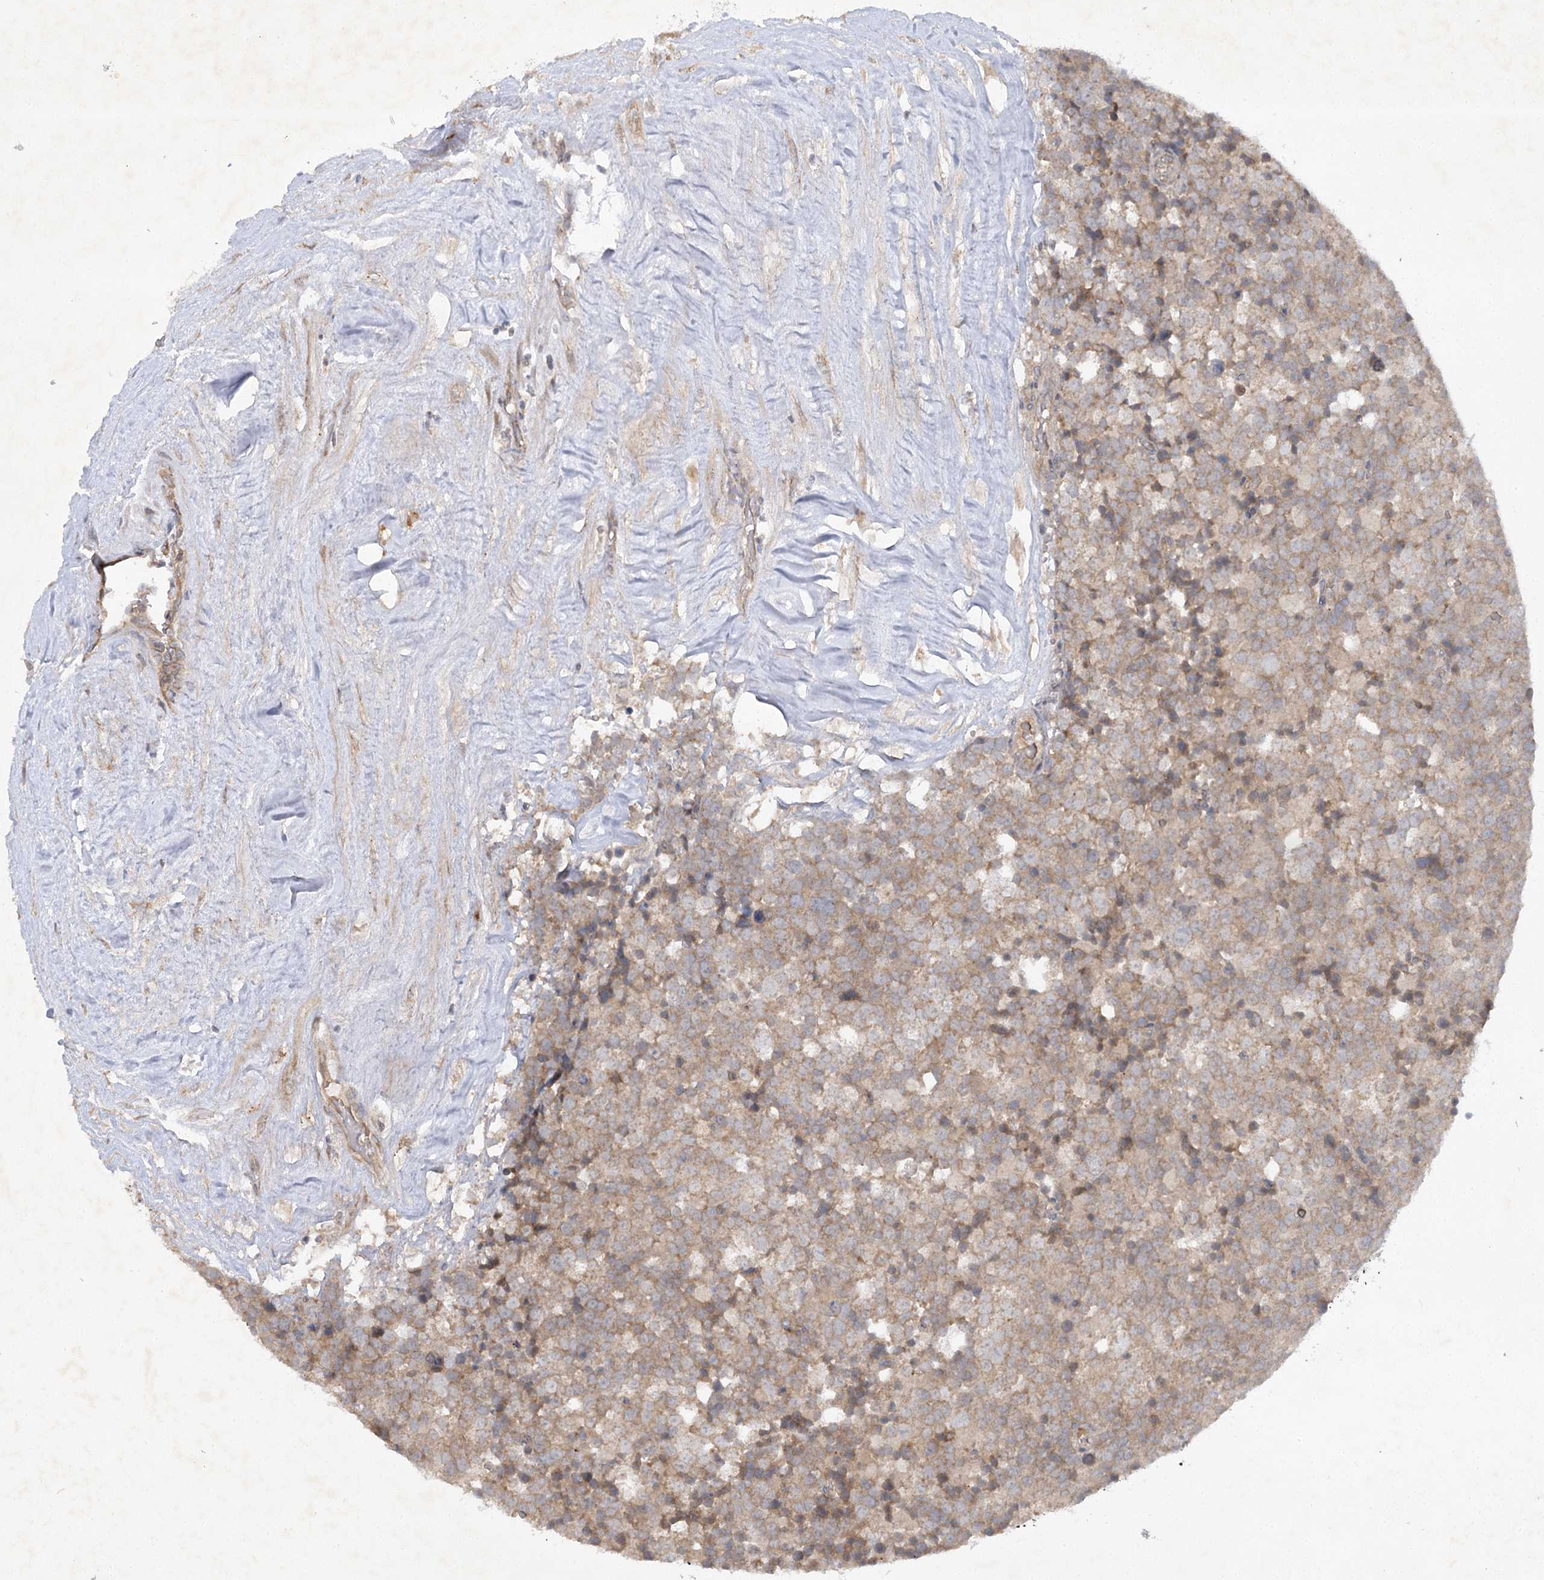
{"staining": {"intensity": "weak", "quantity": ">75%", "location": "cytoplasmic/membranous"}, "tissue": "testis cancer", "cell_type": "Tumor cells", "image_type": "cancer", "snomed": [{"axis": "morphology", "description": "Seminoma, NOS"}, {"axis": "topography", "description": "Testis"}], "caption": "The immunohistochemical stain labels weak cytoplasmic/membranous positivity in tumor cells of testis seminoma tissue.", "gene": "TRAF3IP1", "patient": {"sex": "male", "age": 71}}